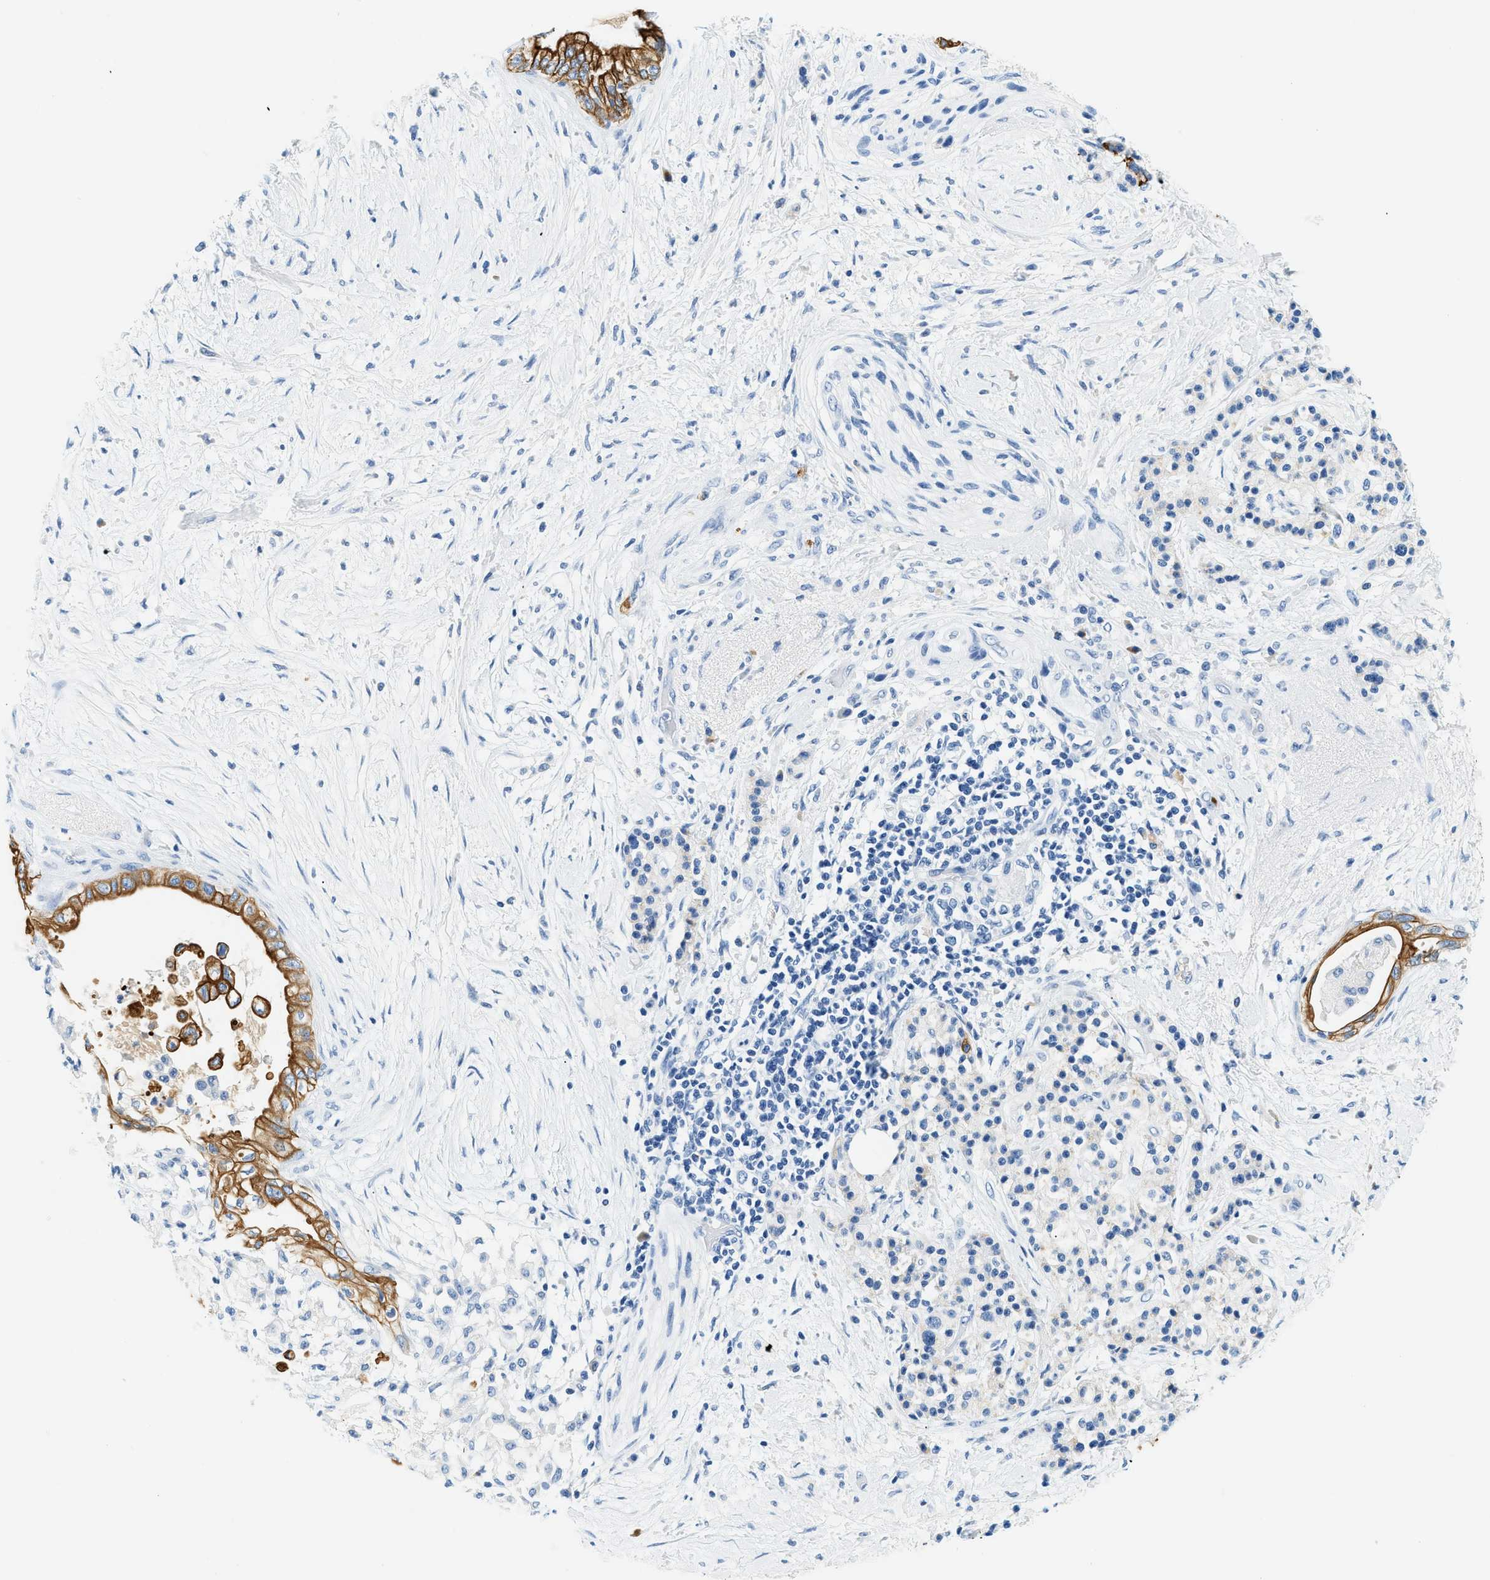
{"staining": {"intensity": "moderate", "quantity": ">75%", "location": "cytoplasmic/membranous"}, "tissue": "pancreatic cancer", "cell_type": "Tumor cells", "image_type": "cancer", "snomed": [{"axis": "morphology", "description": "Normal tissue, NOS"}, {"axis": "morphology", "description": "Adenocarcinoma, NOS"}, {"axis": "topography", "description": "Pancreas"}, {"axis": "topography", "description": "Duodenum"}], "caption": "Immunohistochemical staining of pancreatic cancer demonstrates moderate cytoplasmic/membranous protein expression in about >75% of tumor cells. The staining was performed using DAB, with brown indicating positive protein expression. Nuclei are stained blue with hematoxylin.", "gene": "STXBP2", "patient": {"sex": "female", "age": 60}}